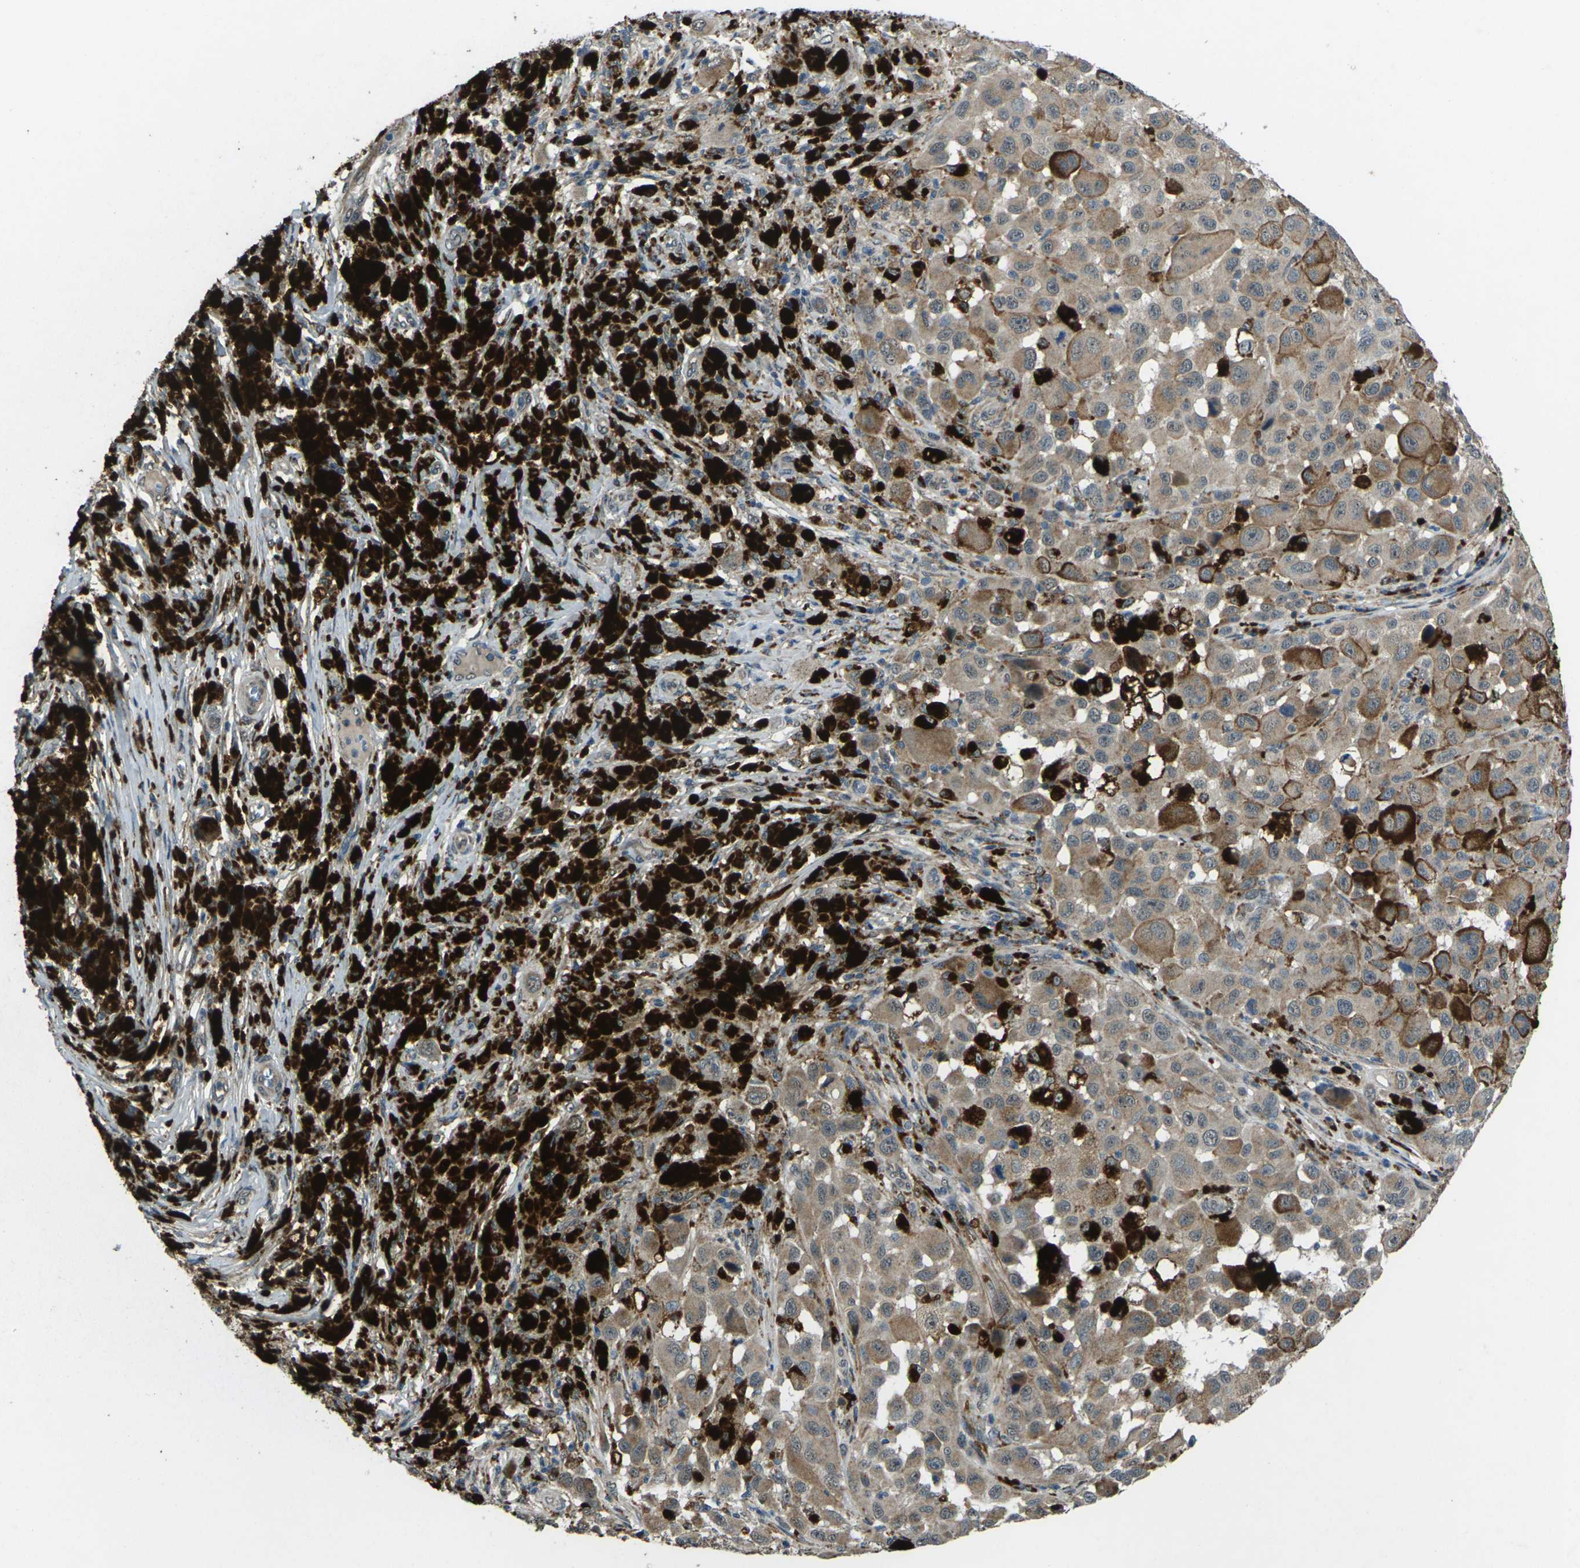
{"staining": {"intensity": "moderate", "quantity": "25%-75%", "location": "cytoplasmic/membranous"}, "tissue": "melanoma", "cell_type": "Tumor cells", "image_type": "cancer", "snomed": [{"axis": "morphology", "description": "Malignant melanoma, NOS"}, {"axis": "topography", "description": "Skin"}], "caption": "An IHC histopathology image of neoplastic tissue is shown. Protein staining in brown labels moderate cytoplasmic/membranous positivity in melanoma within tumor cells. (DAB IHC with brightfield microscopy, high magnification).", "gene": "SLC31A2", "patient": {"sex": "male", "age": 96}}